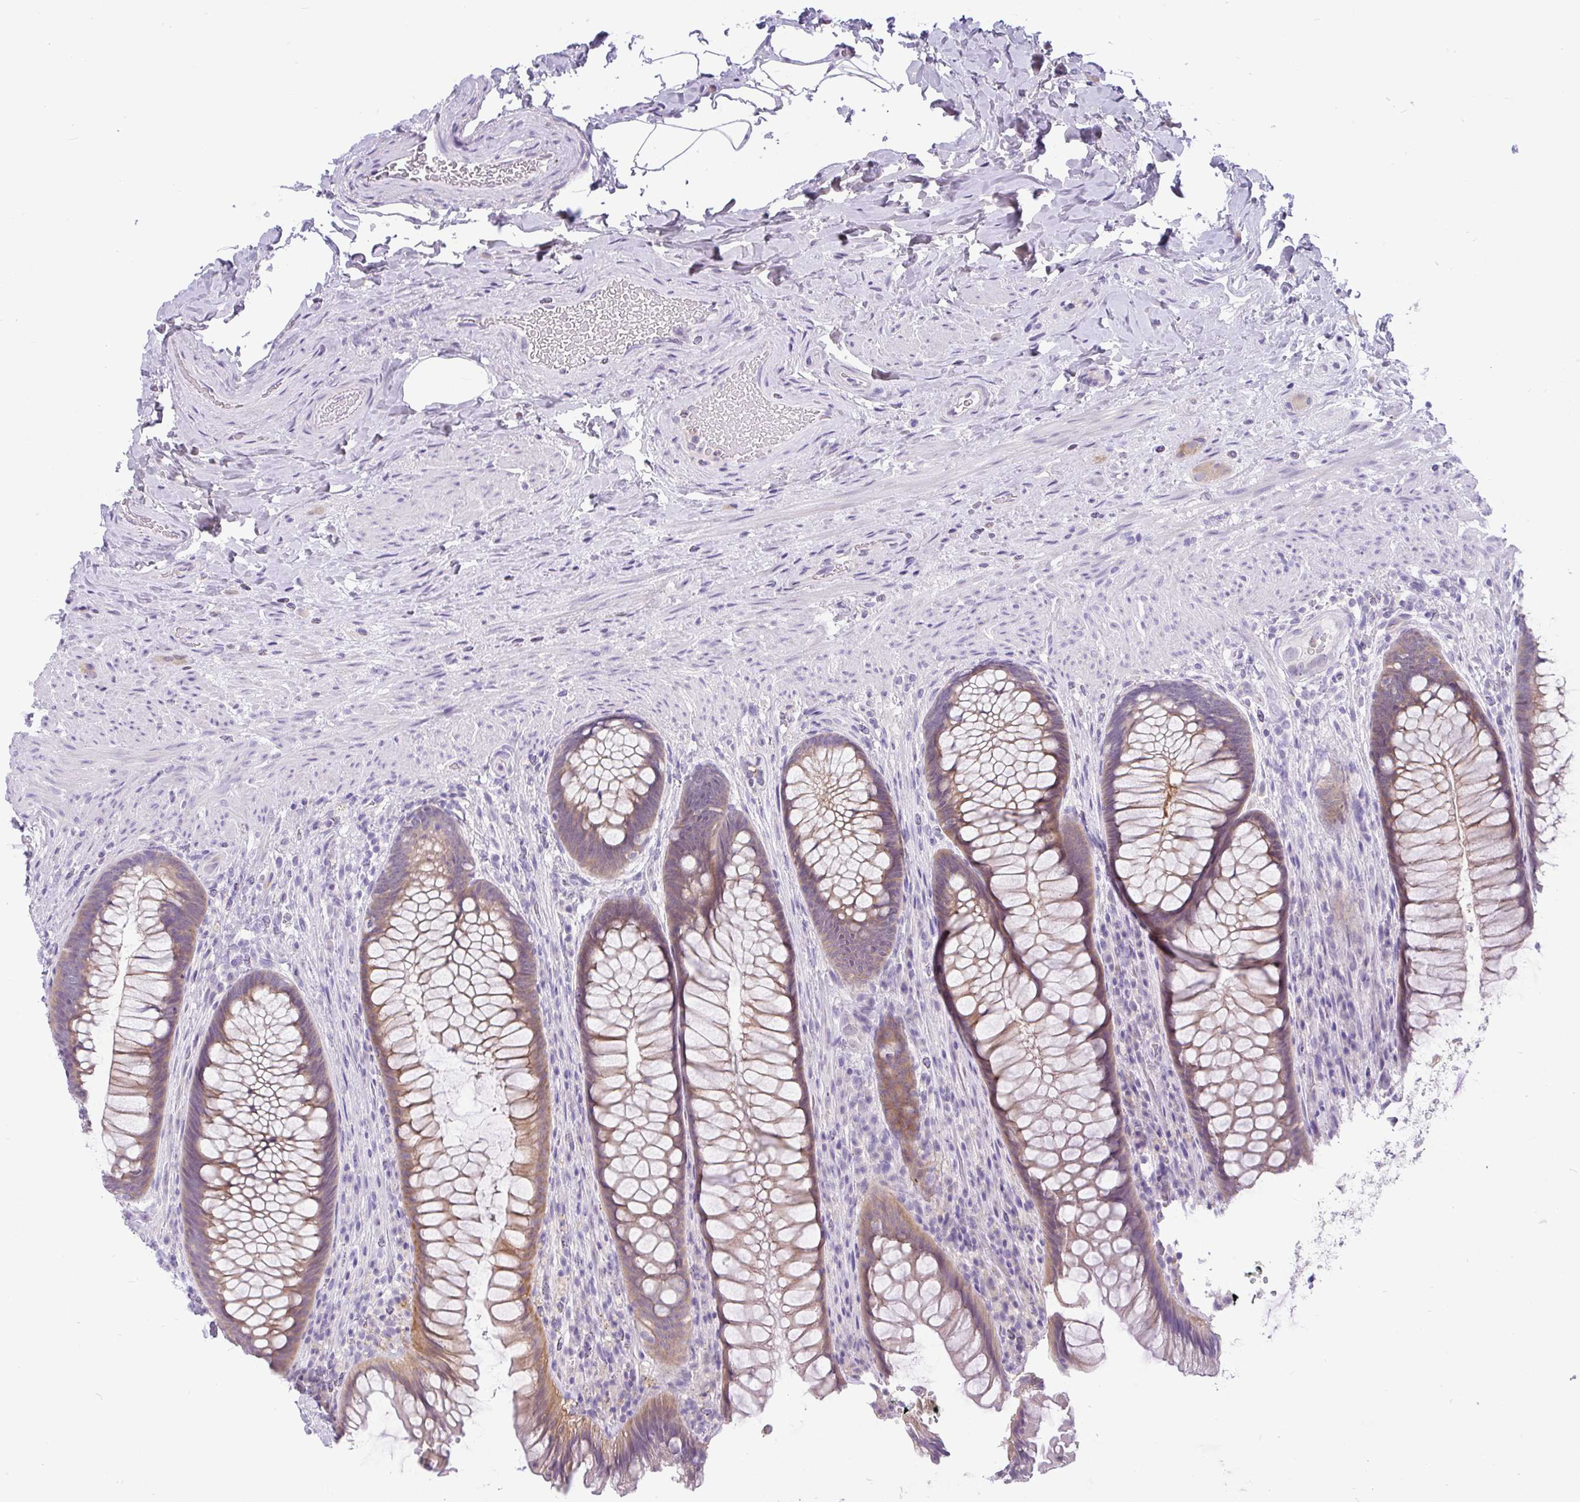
{"staining": {"intensity": "moderate", "quantity": ">75%", "location": "cytoplasmic/membranous"}, "tissue": "rectum", "cell_type": "Glandular cells", "image_type": "normal", "snomed": [{"axis": "morphology", "description": "Normal tissue, NOS"}, {"axis": "topography", "description": "Rectum"}], "caption": "Protein staining by immunohistochemistry (IHC) shows moderate cytoplasmic/membranous staining in approximately >75% of glandular cells in normal rectum. (DAB = brown stain, brightfield microscopy at high magnification).", "gene": "KIAA2013", "patient": {"sex": "male", "age": 53}}